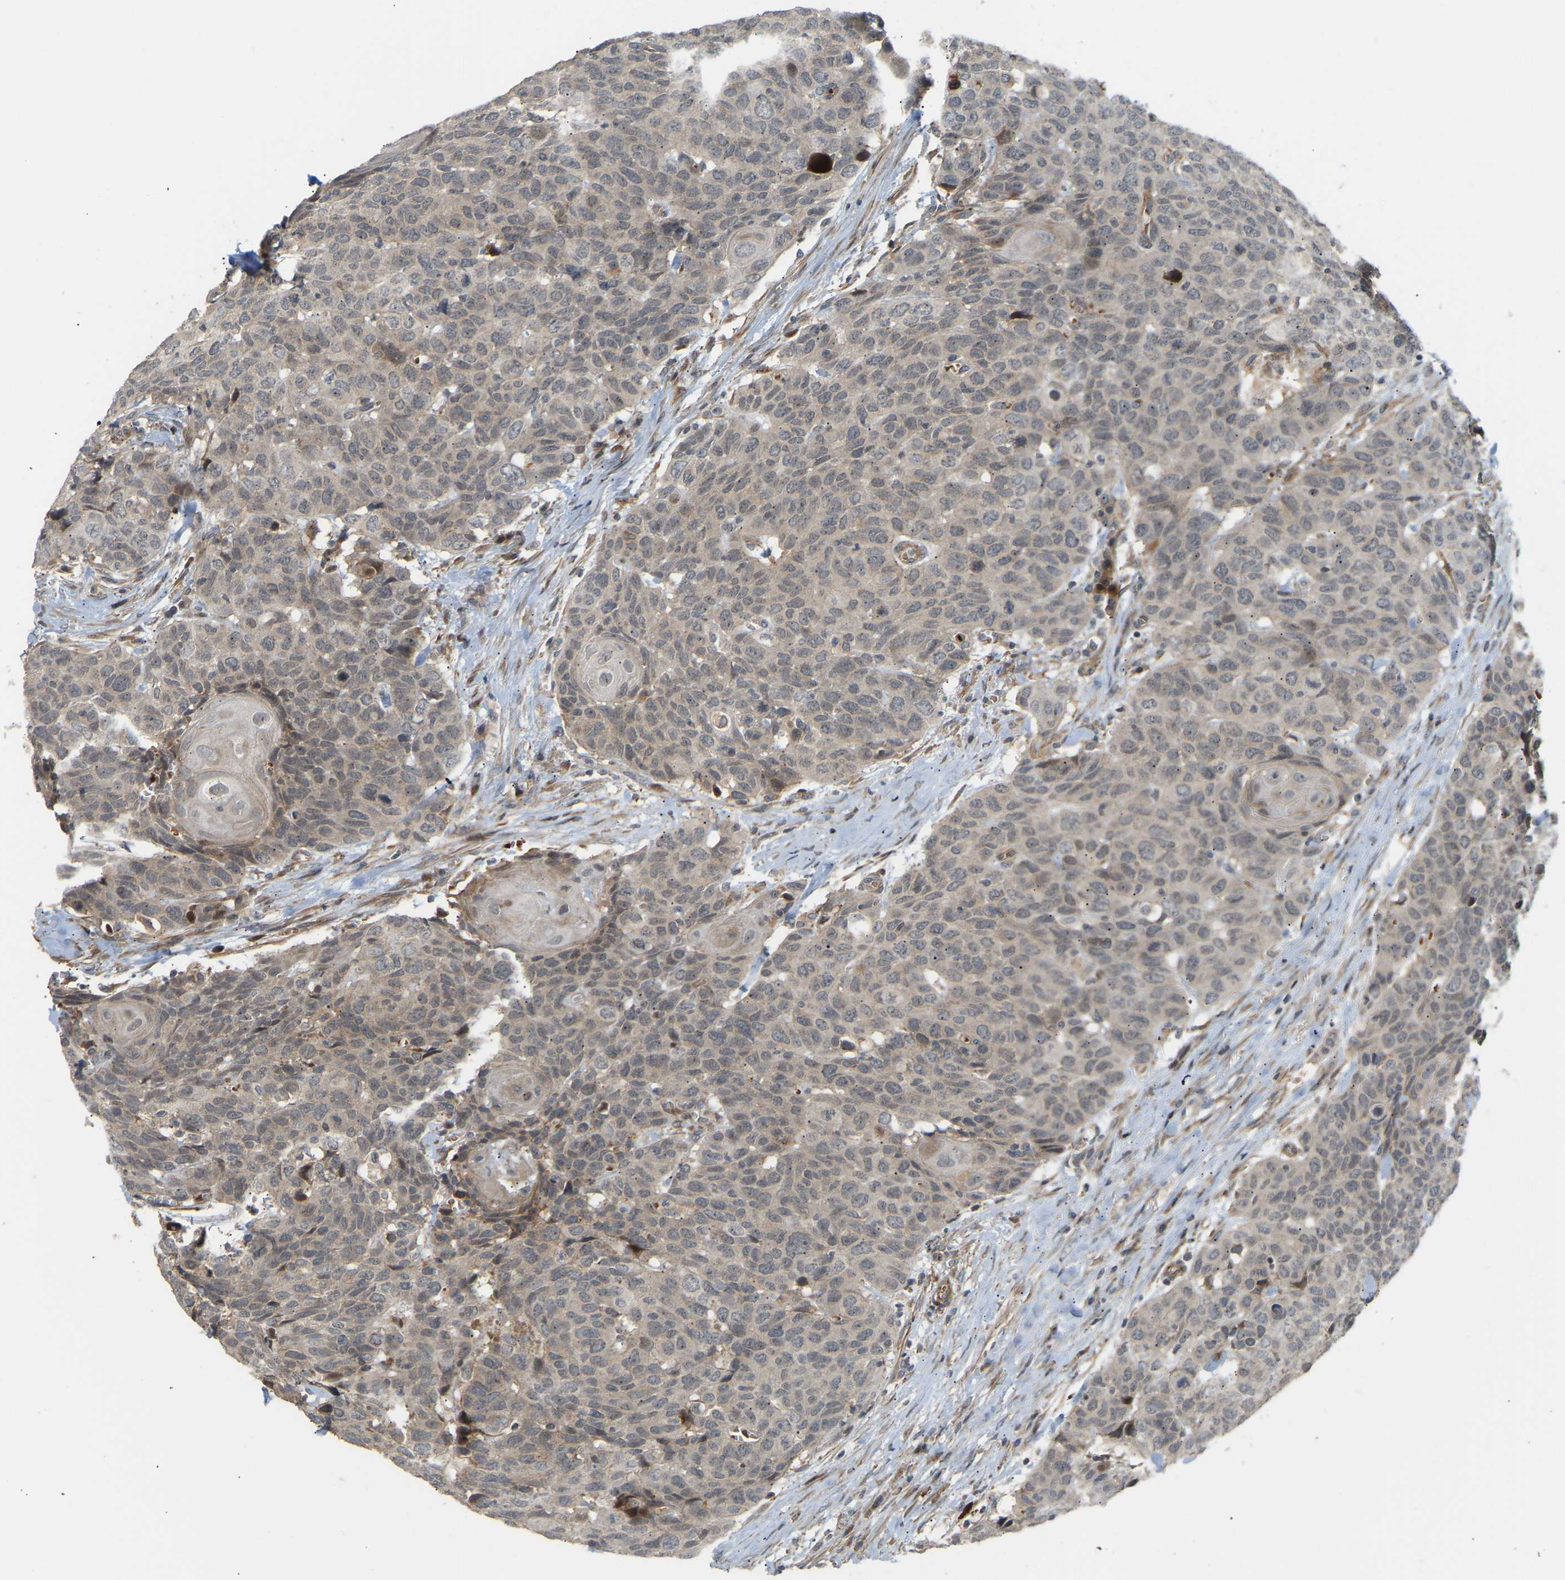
{"staining": {"intensity": "weak", "quantity": "25%-75%", "location": "cytoplasmic/membranous"}, "tissue": "head and neck cancer", "cell_type": "Tumor cells", "image_type": "cancer", "snomed": [{"axis": "morphology", "description": "Squamous cell carcinoma, NOS"}, {"axis": "topography", "description": "Head-Neck"}], "caption": "This micrograph exhibits head and neck cancer (squamous cell carcinoma) stained with immunohistochemistry to label a protein in brown. The cytoplasmic/membranous of tumor cells show weak positivity for the protein. Nuclei are counter-stained blue.", "gene": "POGLUT2", "patient": {"sex": "male", "age": 66}}